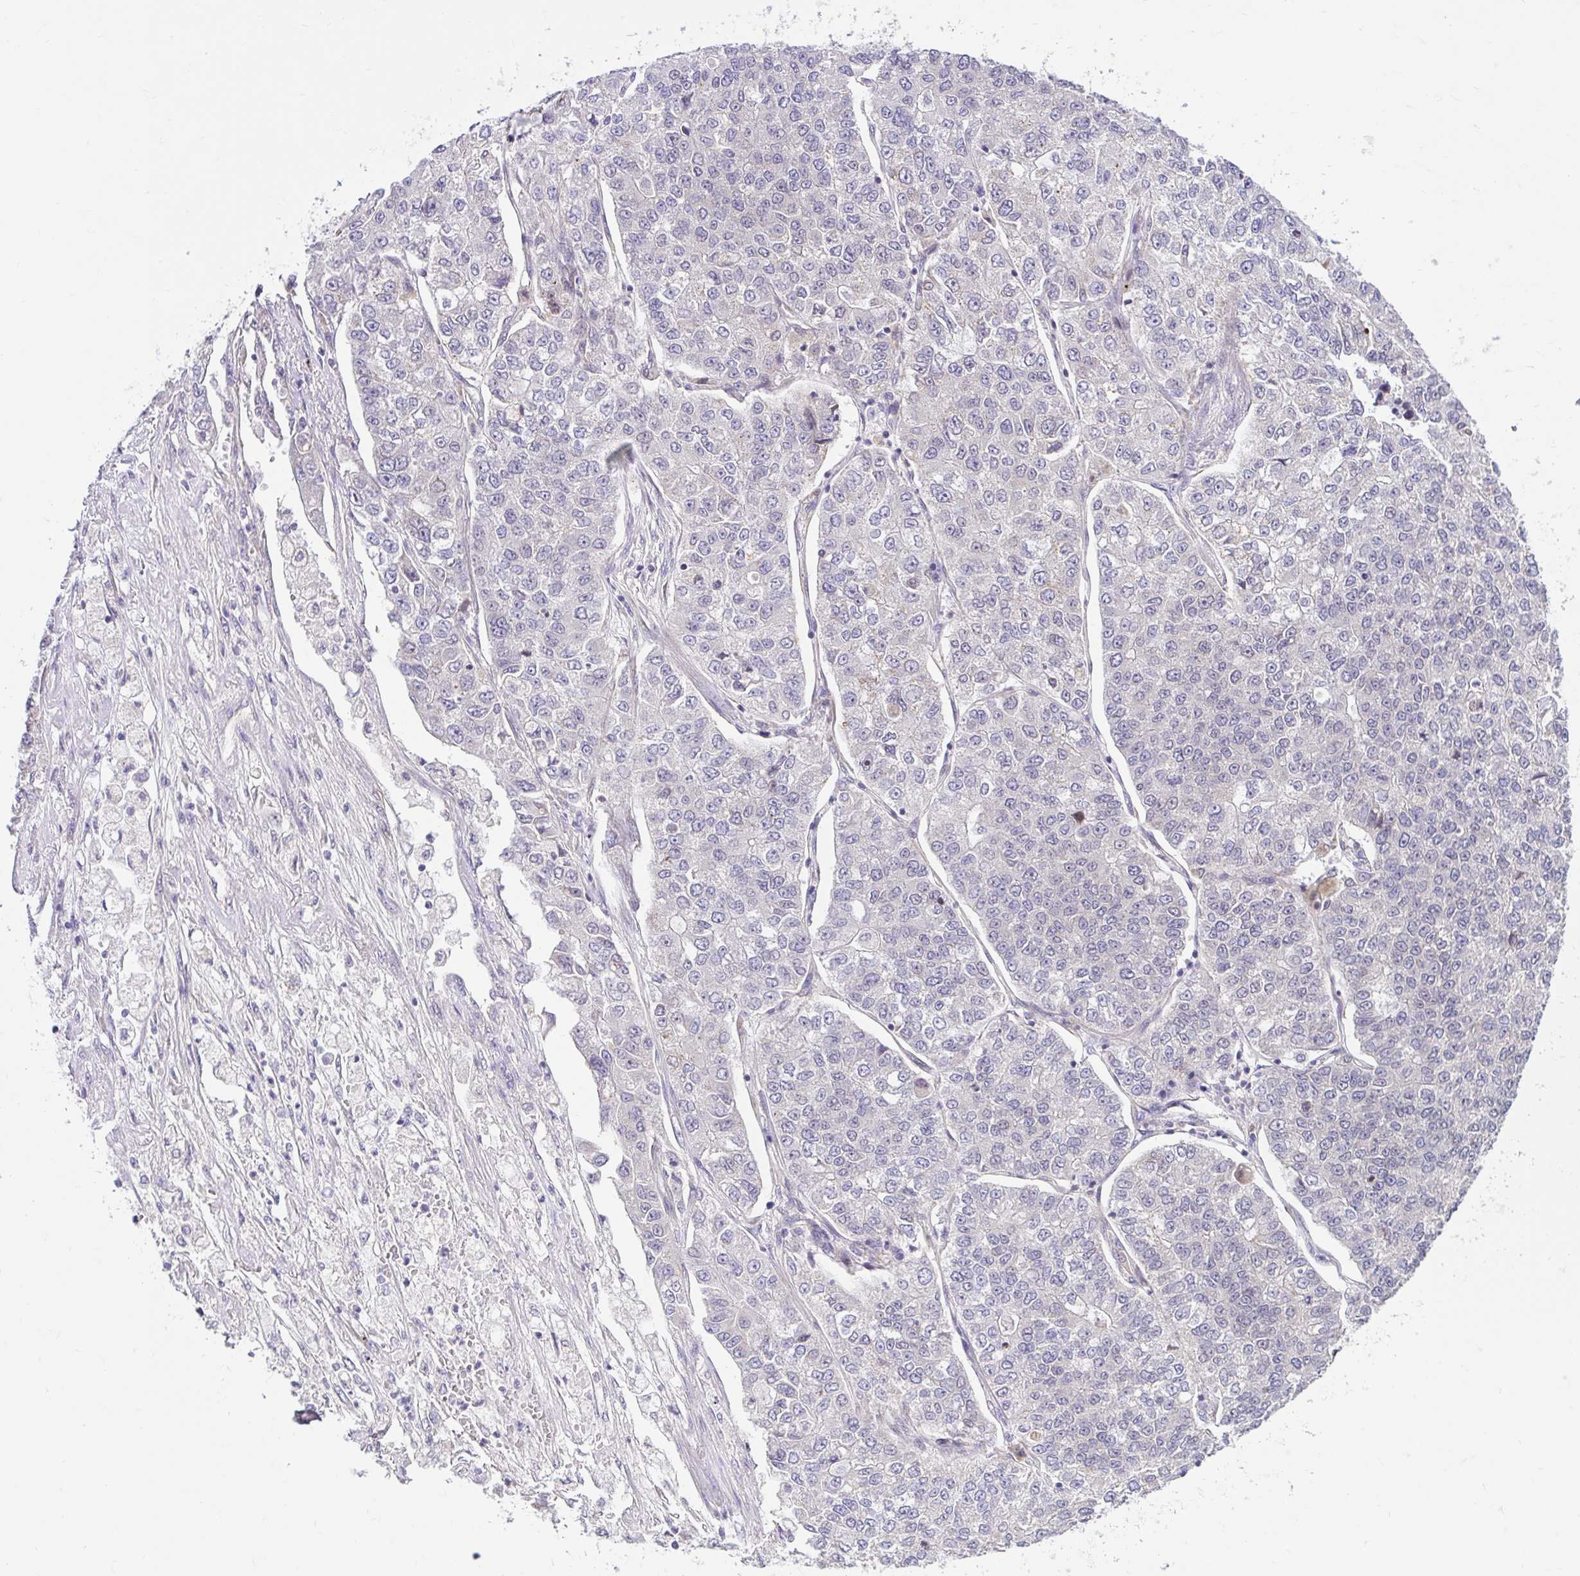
{"staining": {"intensity": "negative", "quantity": "none", "location": "none"}, "tissue": "lung cancer", "cell_type": "Tumor cells", "image_type": "cancer", "snomed": [{"axis": "morphology", "description": "Adenocarcinoma, NOS"}, {"axis": "topography", "description": "Lung"}], "caption": "Immunohistochemistry (IHC) photomicrograph of human lung cancer (adenocarcinoma) stained for a protein (brown), which shows no positivity in tumor cells. (DAB immunohistochemistry (IHC), high magnification).", "gene": "NT5C1B", "patient": {"sex": "male", "age": 49}}